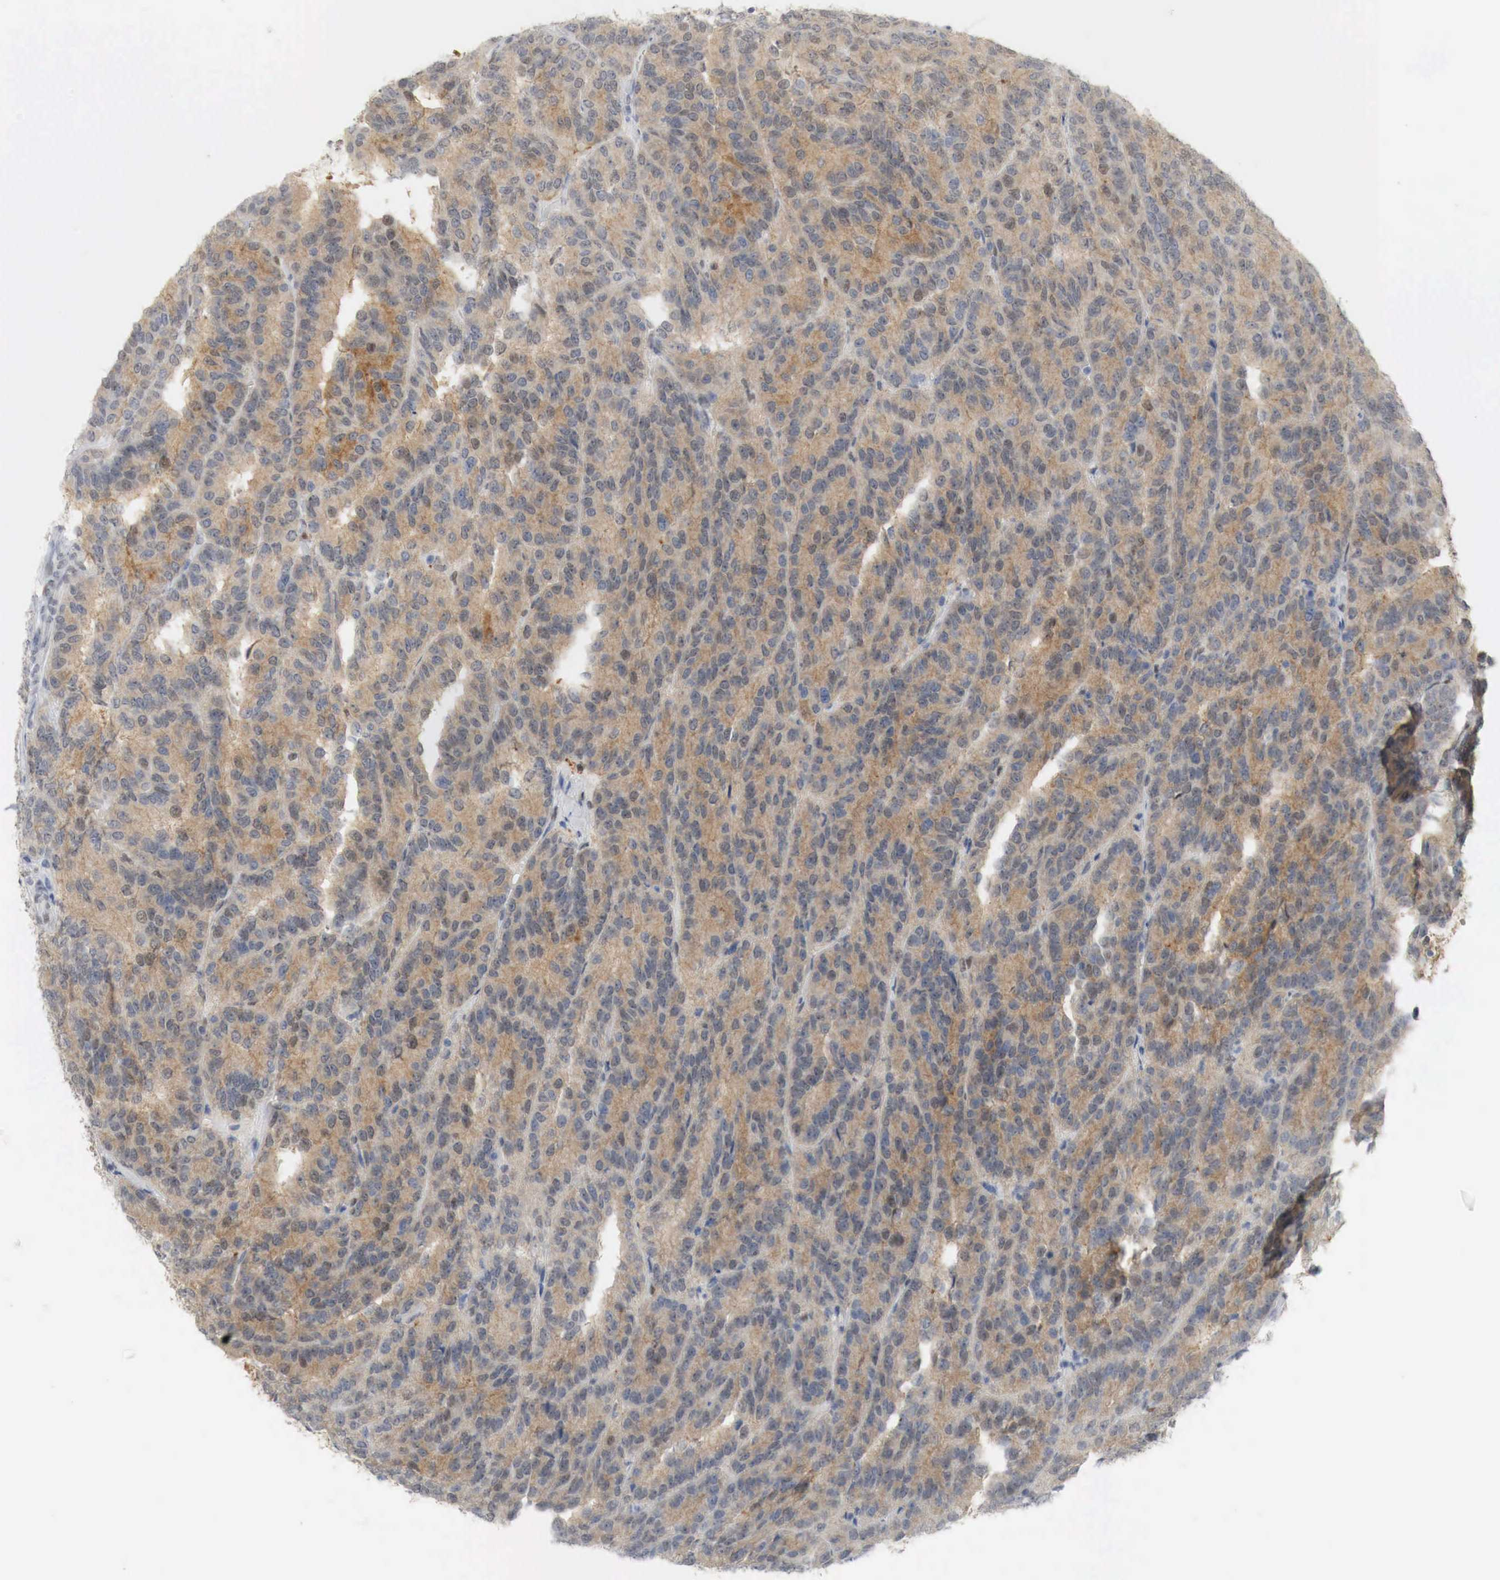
{"staining": {"intensity": "moderate", "quantity": "25%-75%", "location": "cytoplasmic/membranous,nuclear"}, "tissue": "renal cancer", "cell_type": "Tumor cells", "image_type": "cancer", "snomed": [{"axis": "morphology", "description": "Adenocarcinoma, NOS"}, {"axis": "topography", "description": "Kidney"}], "caption": "The image reveals immunohistochemical staining of renal cancer (adenocarcinoma). There is moderate cytoplasmic/membranous and nuclear staining is present in approximately 25%-75% of tumor cells.", "gene": "MYC", "patient": {"sex": "male", "age": 46}}